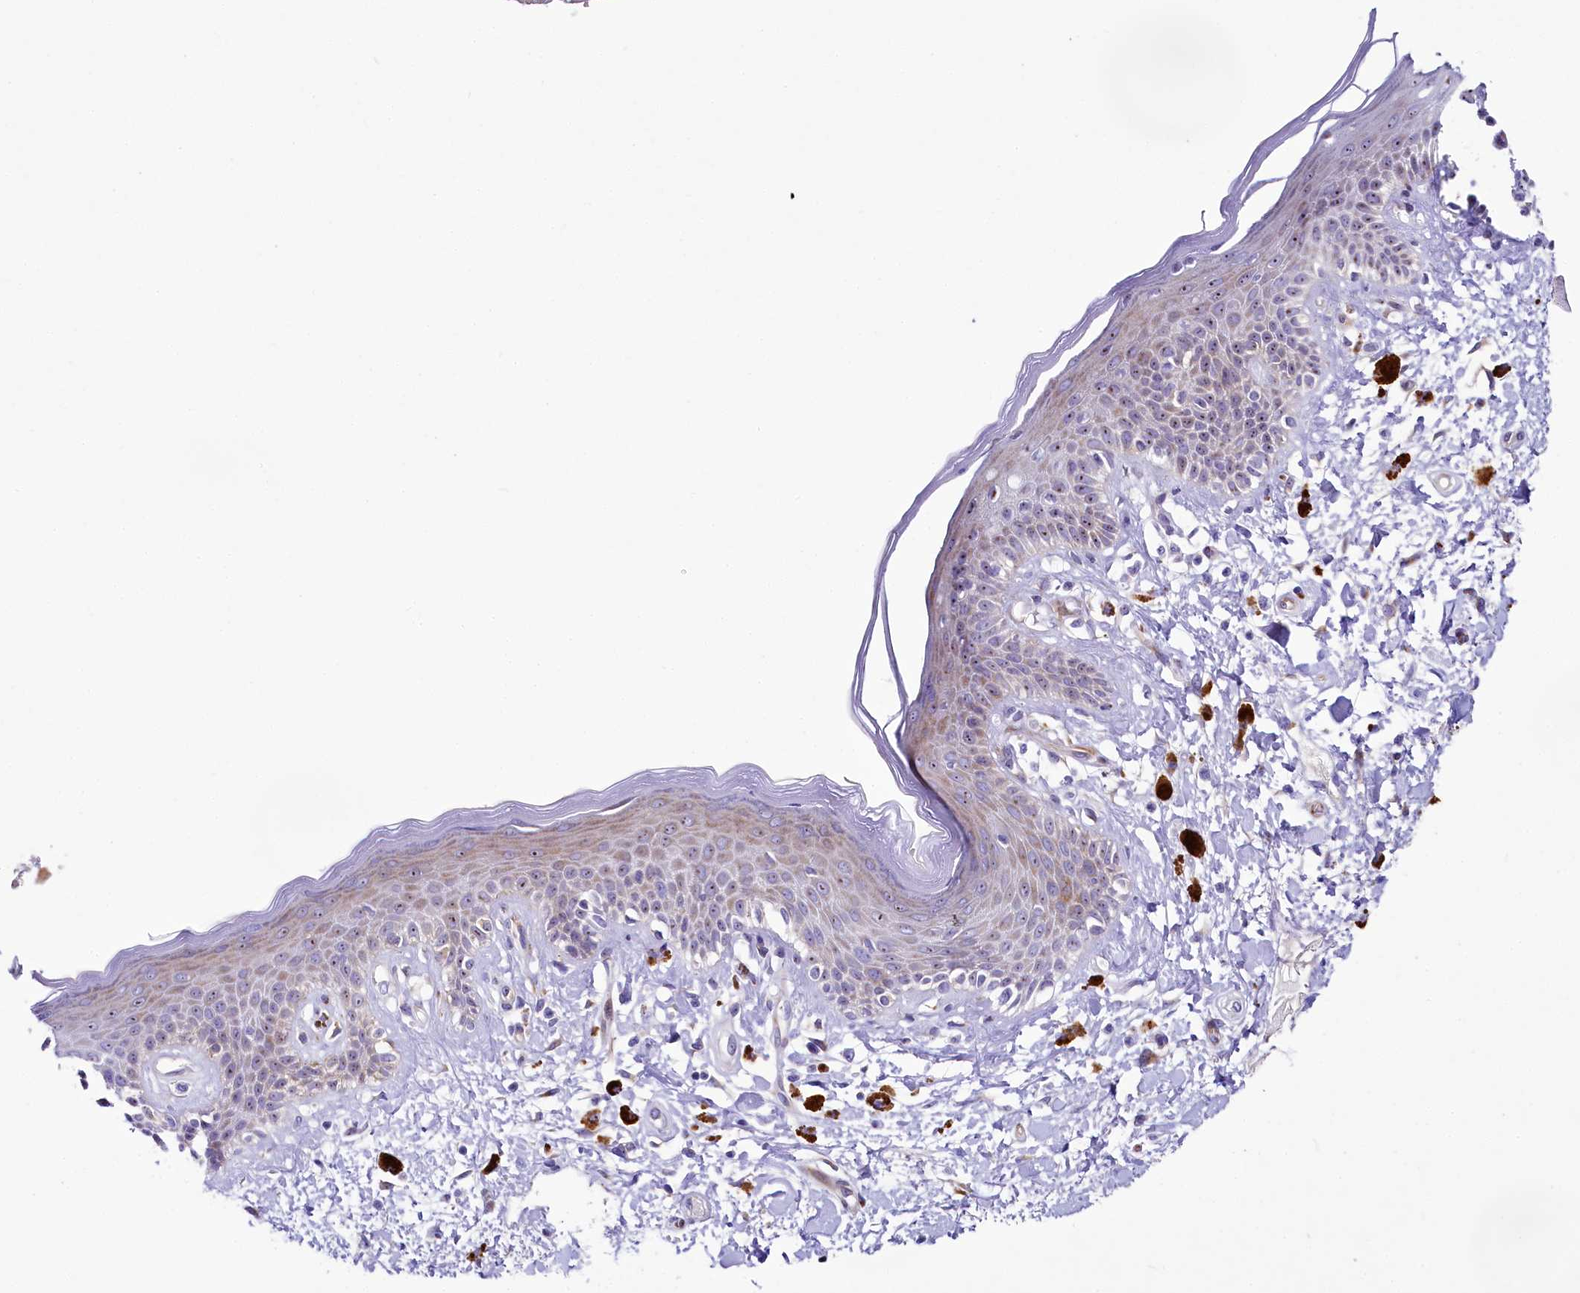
{"staining": {"intensity": "moderate", "quantity": "<25%", "location": "nuclear"}, "tissue": "skin", "cell_type": "Epidermal cells", "image_type": "normal", "snomed": [{"axis": "morphology", "description": "Normal tissue, NOS"}, {"axis": "topography", "description": "Anal"}], "caption": "Immunohistochemistry (IHC) image of benign human skin stained for a protein (brown), which shows low levels of moderate nuclear staining in approximately <25% of epidermal cells.", "gene": "SH3TC2", "patient": {"sex": "female", "age": 78}}